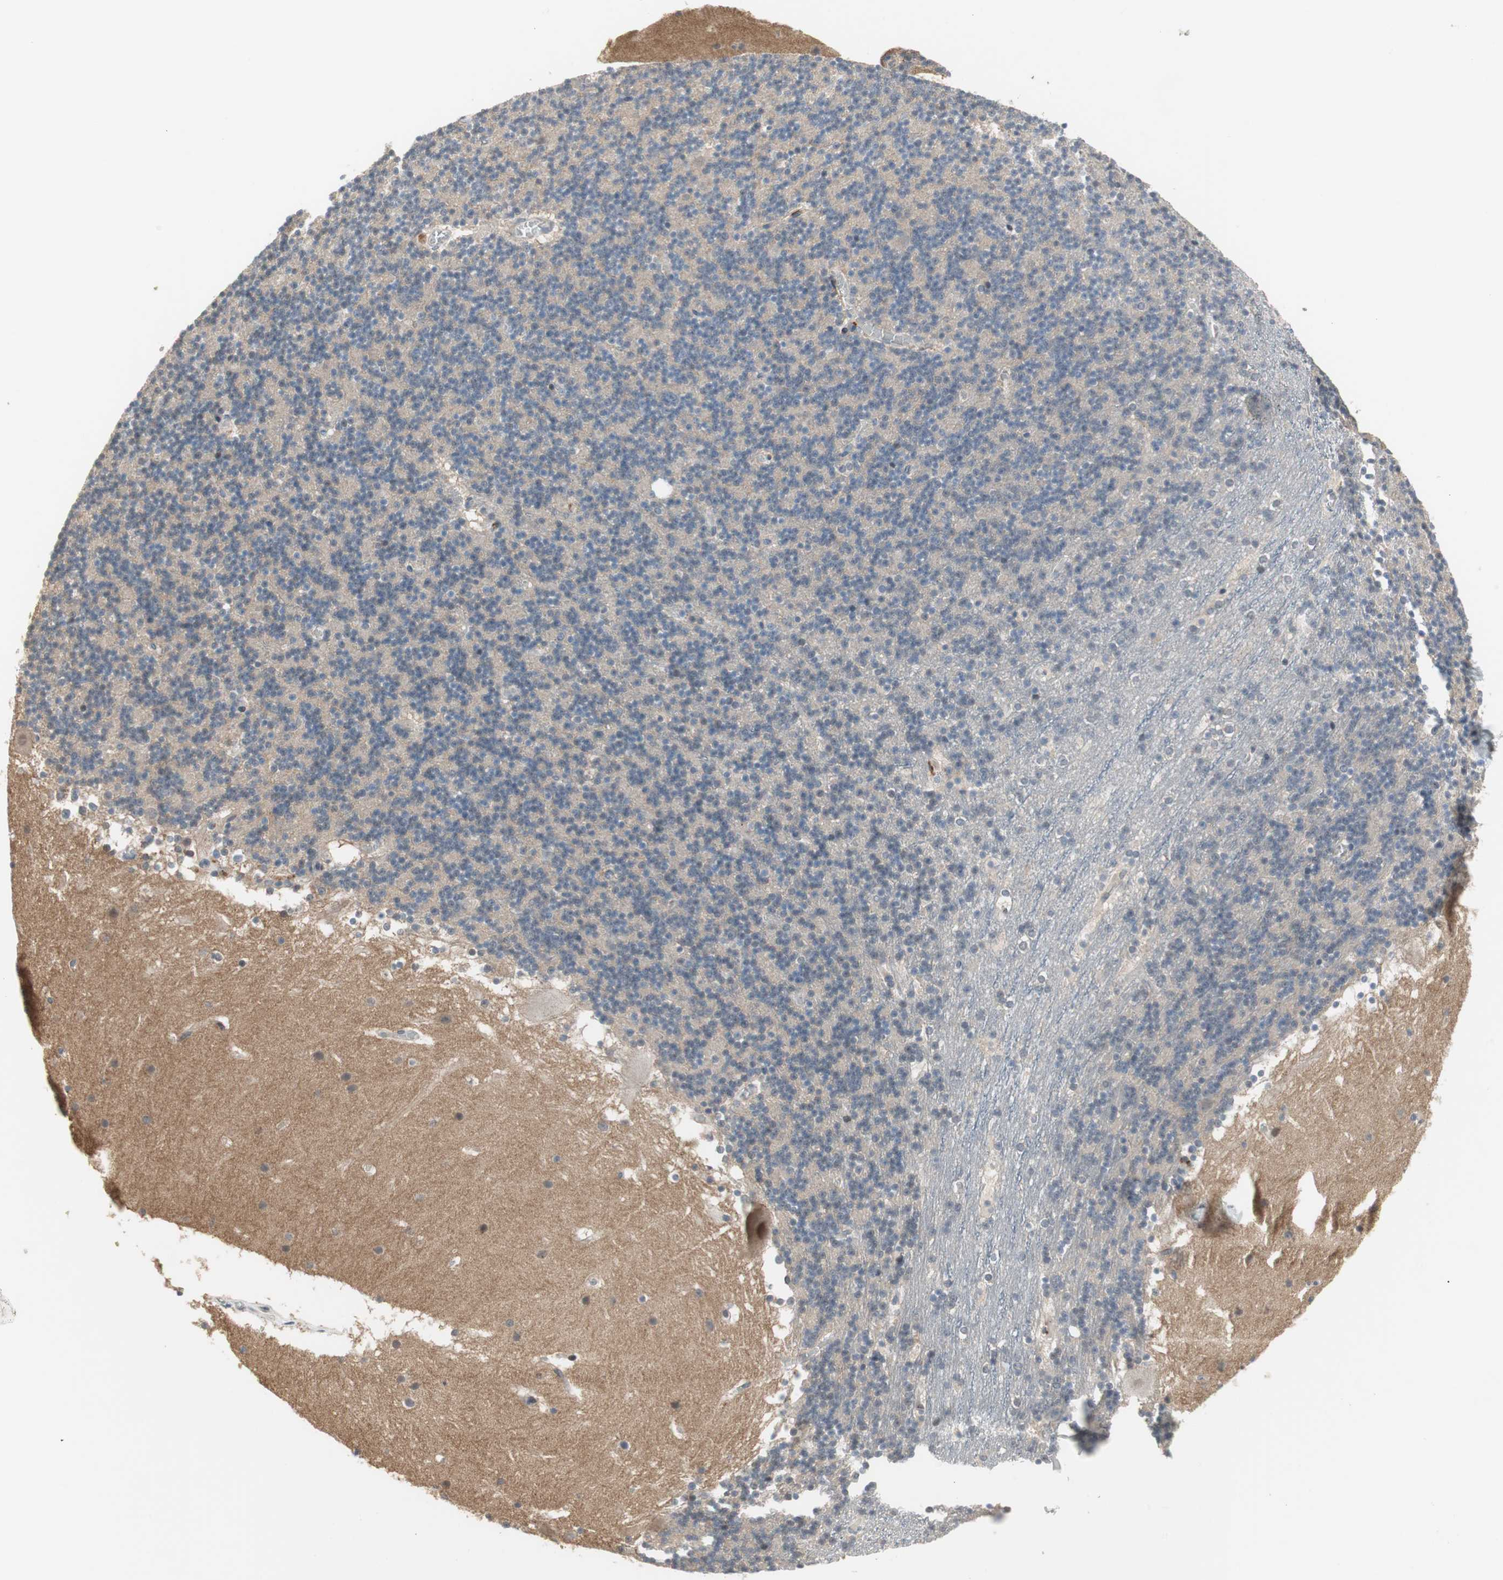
{"staining": {"intensity": "weak", "quantity": "25%-75%", "location": "cytoplasmic/membranous"}, "tissue": "cerebellum", "cell_type": "Cells in granular layer", "image_type": "normal", "snomed": [{"axis": "morphology", "description": "Normal tissue, NOS"}, {"axis": "topography", "description": "Cerebellum"}], "caption": "Brown immunohistochemical staining in normal human cerebellum exhibits weak cytoplasmic/membranous positivity in approximately 25%-75% of cells in granular layer.", "gene": "SNX4", "patient": {"sex": "male", "age": 45}}